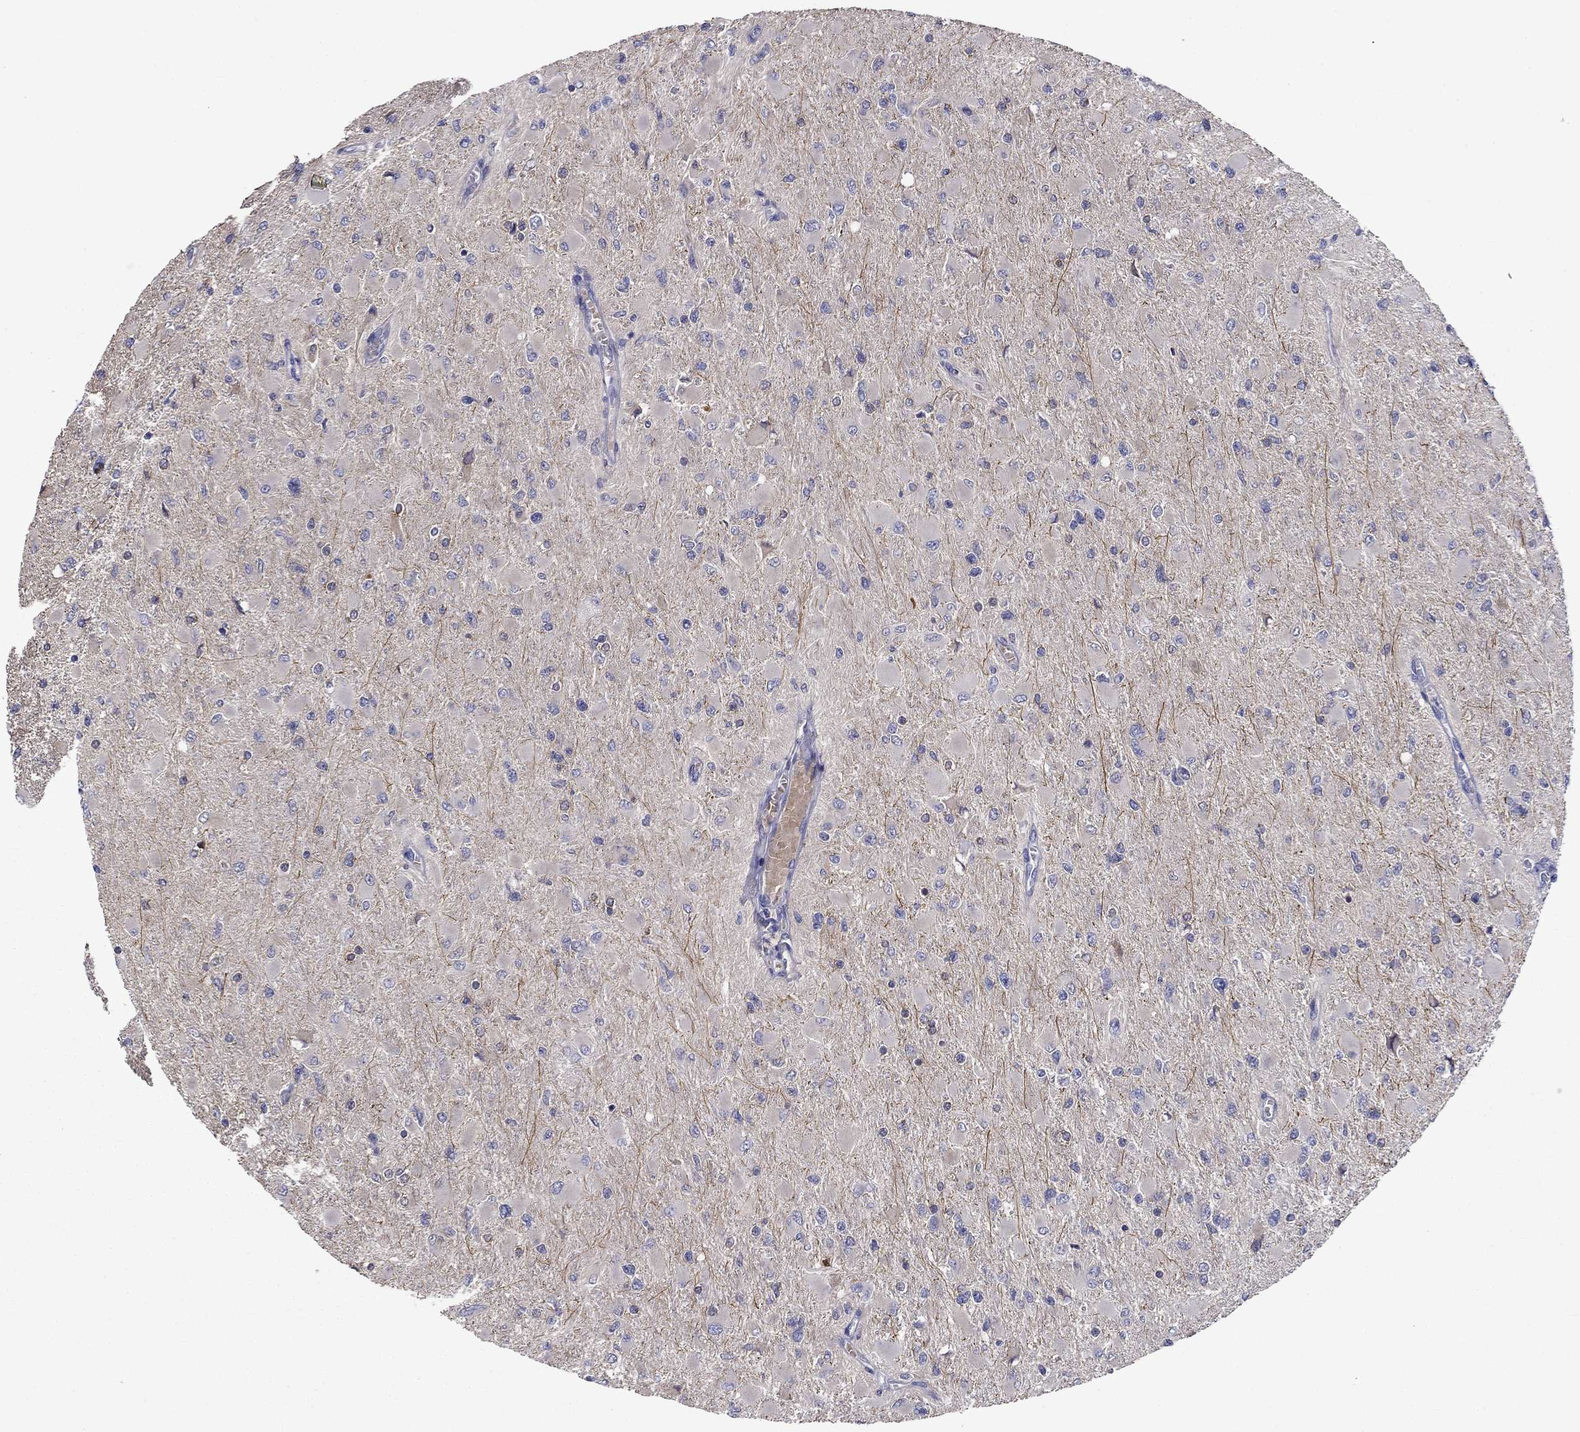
{"staining": {"intensity": "negative", "quantity": "none", "location": "none"}, "tissue": "glioma", "cell_type": "Tumor cells", "image_type": "cancer", "snomed": [{"axis": "morphology", "description": "Glioma, malignant, High grade"}, {"axis": "topography", "description": "Cerebral cortex"}], "caption": "Immunohistochemistry (IHC) micrograph of glioma stained for a protein (brown), which shows no staining in tumor cells.", "gene": "CNDP1", "patient": {"sex": "female", "age": 36}}